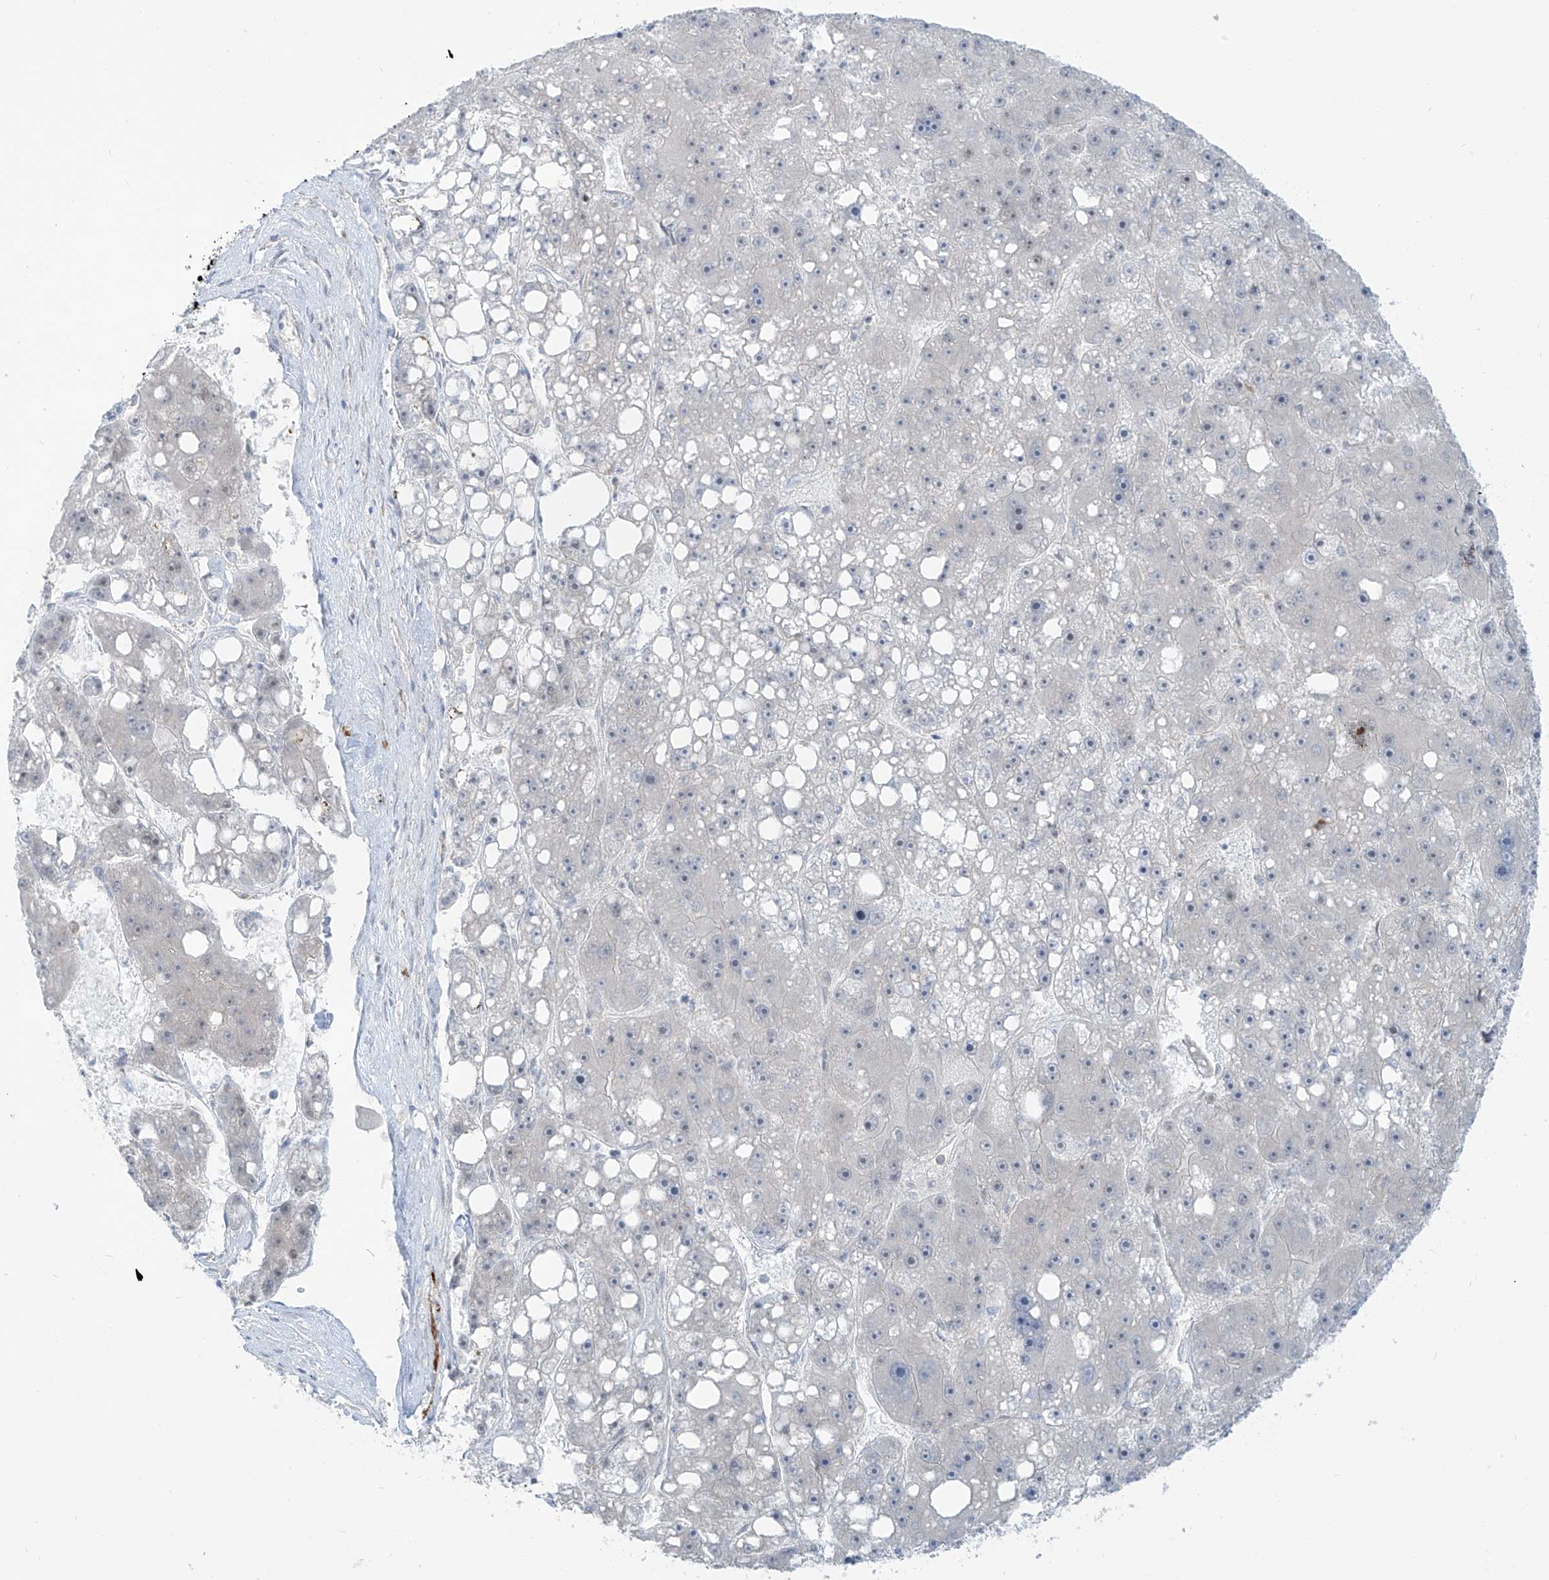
{"staining": {"intensity": "weak", "quantity": "<25%", "location": "nuclear"}, "tissue": "liver cancer", "cell_type": "Tumor cells", "image_type": "cancer", "snomed": [{"axis": "morphology", "description": "Carcinoma, Hepatocellular, NOS"}, {"axis": "topography", "description": "Liver"}], "caption": "Immunohistochemistry histopathology image of human hepatocellular carcinoma (liver) stained for a protein (brown), which reveals no expression in tumor cells.", "gene": "LIN9", "patient": {"sex": "female", "age": 61}}